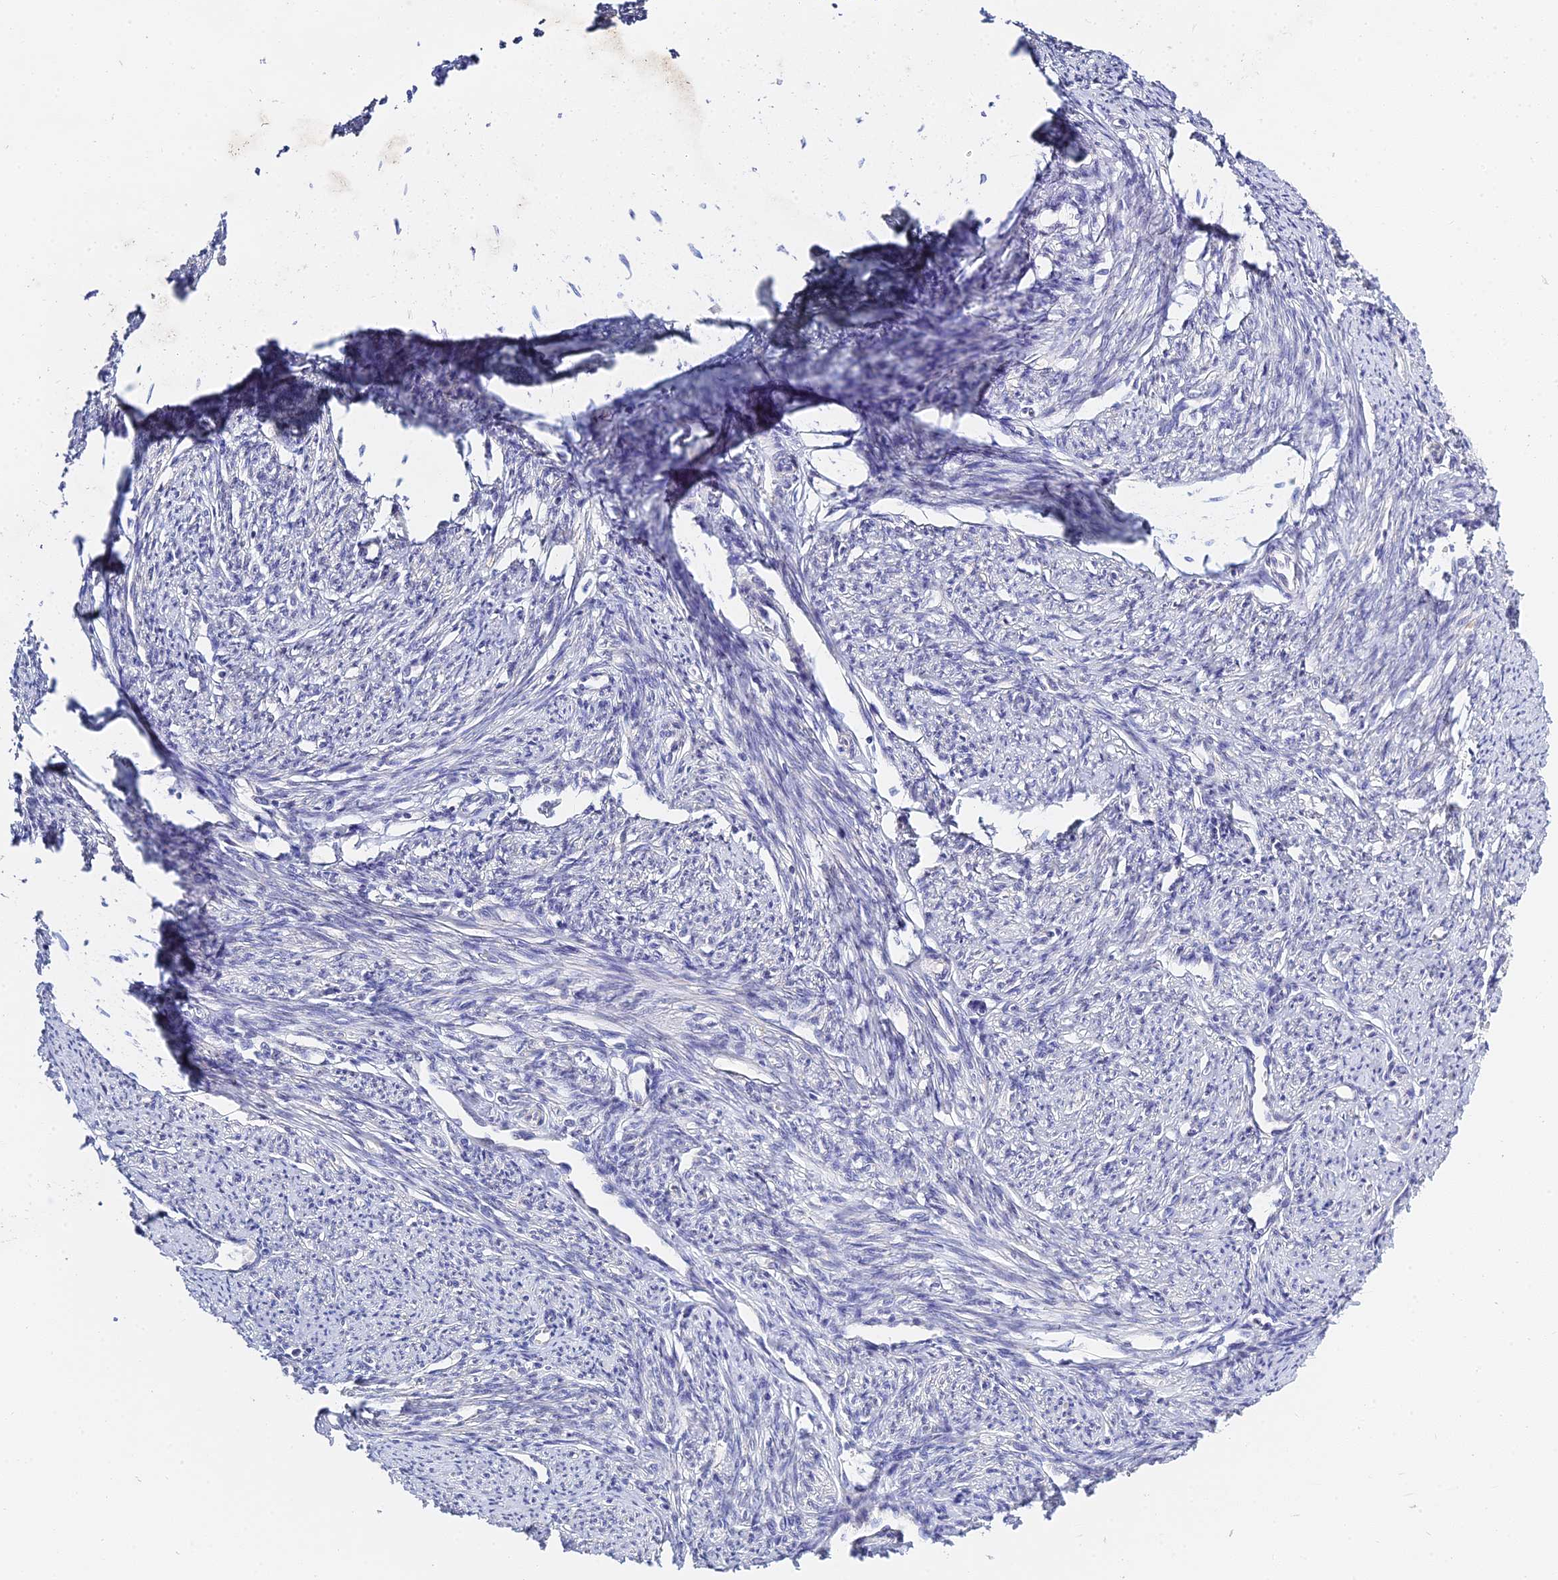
{"staining": {"intensity": "negative", "quantity": "none", "location": "none"}, "tissue": "smooth muscle", "cell_type": "Smooth muscle cells", "image_type": "normal", "snomed": [{"axis": "morphology", "description": "Normal tissue, NOS"}, {"axis": "topography", "description": "Smooth muscle"}, {"axis": "topography", "description": "Uterus"}], "caption": "A photomicrograph of smooth muscle stained for a protein exhibits no brown staining in smooth muscle cells. (Stains: DAB immunohistochemistry (IHC) with hematoxylin counter stain, Microscopy: brightfield microscopy at high magnification).", "gene": "HOXB1", "patient": {"sex": "female", "age": 59}}